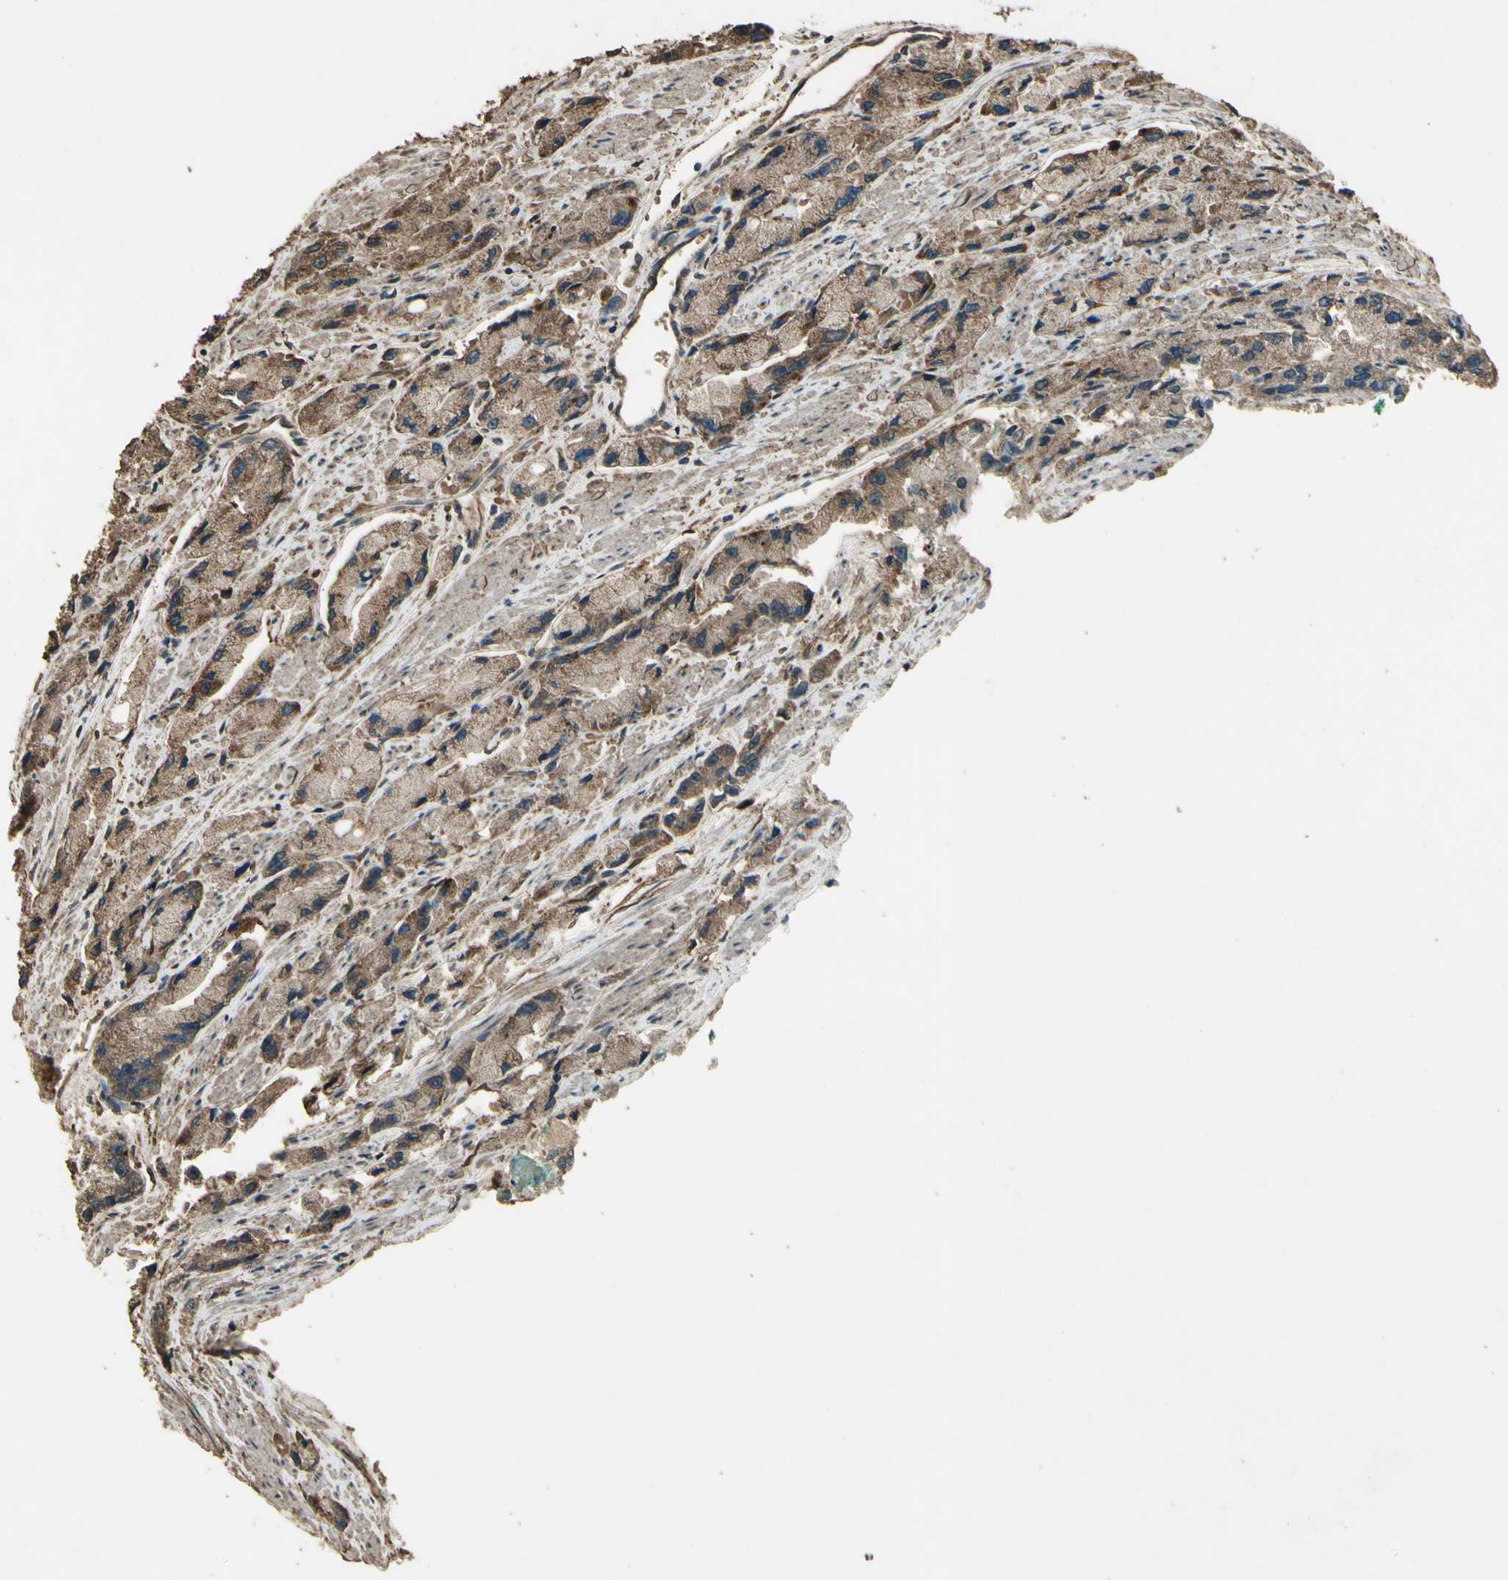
{"staining": {"intensity": "moderate", "quantity": ">75%", "location": "cytoplasmic/membranous"}, "tissue": "prostate cancer", "cell_type": "Tumor cells", "image_type": "cancer", "snomed": [{"axis": "morphology", "description": "Adenocarcinoma, High grade"}, {"axis": "topography", "description": "Prostate"}], "caption": "Prostate high-grade adenocarcinoma stained with a protein marker displays moderate staining in tumor cells.", "gene": "TSPO", "patient": {"sex": "male", "age": 58}}